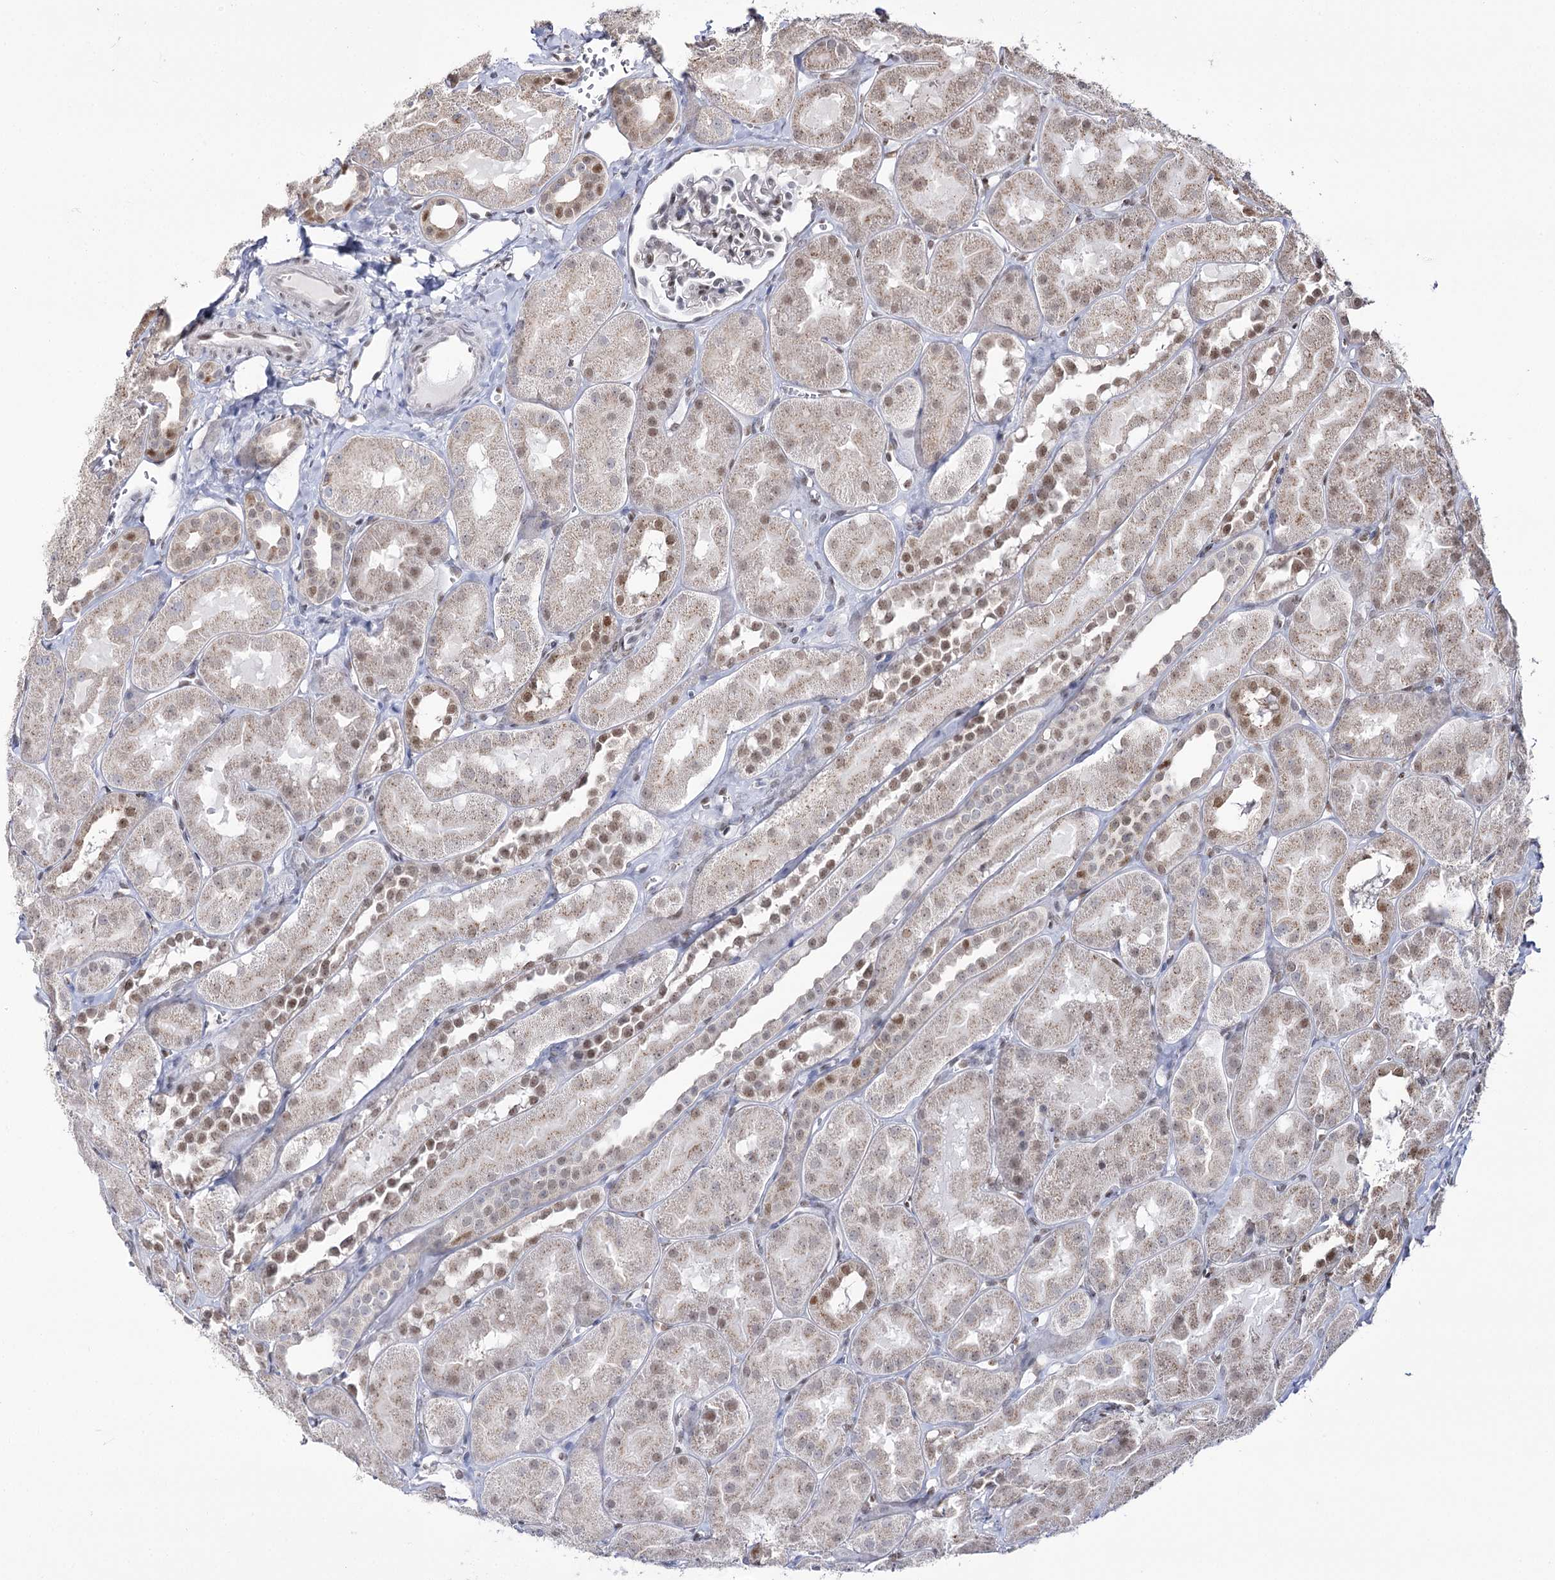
{"staining": {"intensity": "moderate", "quantity": "<25%", "location": "nuclear"}, "tissue": "kidney", "cell_type": "Cells in glomeruli", "image_type": "normal", "snomed": [{"axis": "morphology", "description": "Normal tissue, NOS"}, {"axis": "topography", "description": "Kidney"}, {"axis": "topography", "description": "Urinary bladder"}], "caption": "IHC image of normal human kidney stained for a protein (brown), which shows low levels of moderate nuclear positivity in about <25% of cells in glomeruli.", "gene": "VGLL4", "patient": {"sex": "male", "age": 16}}